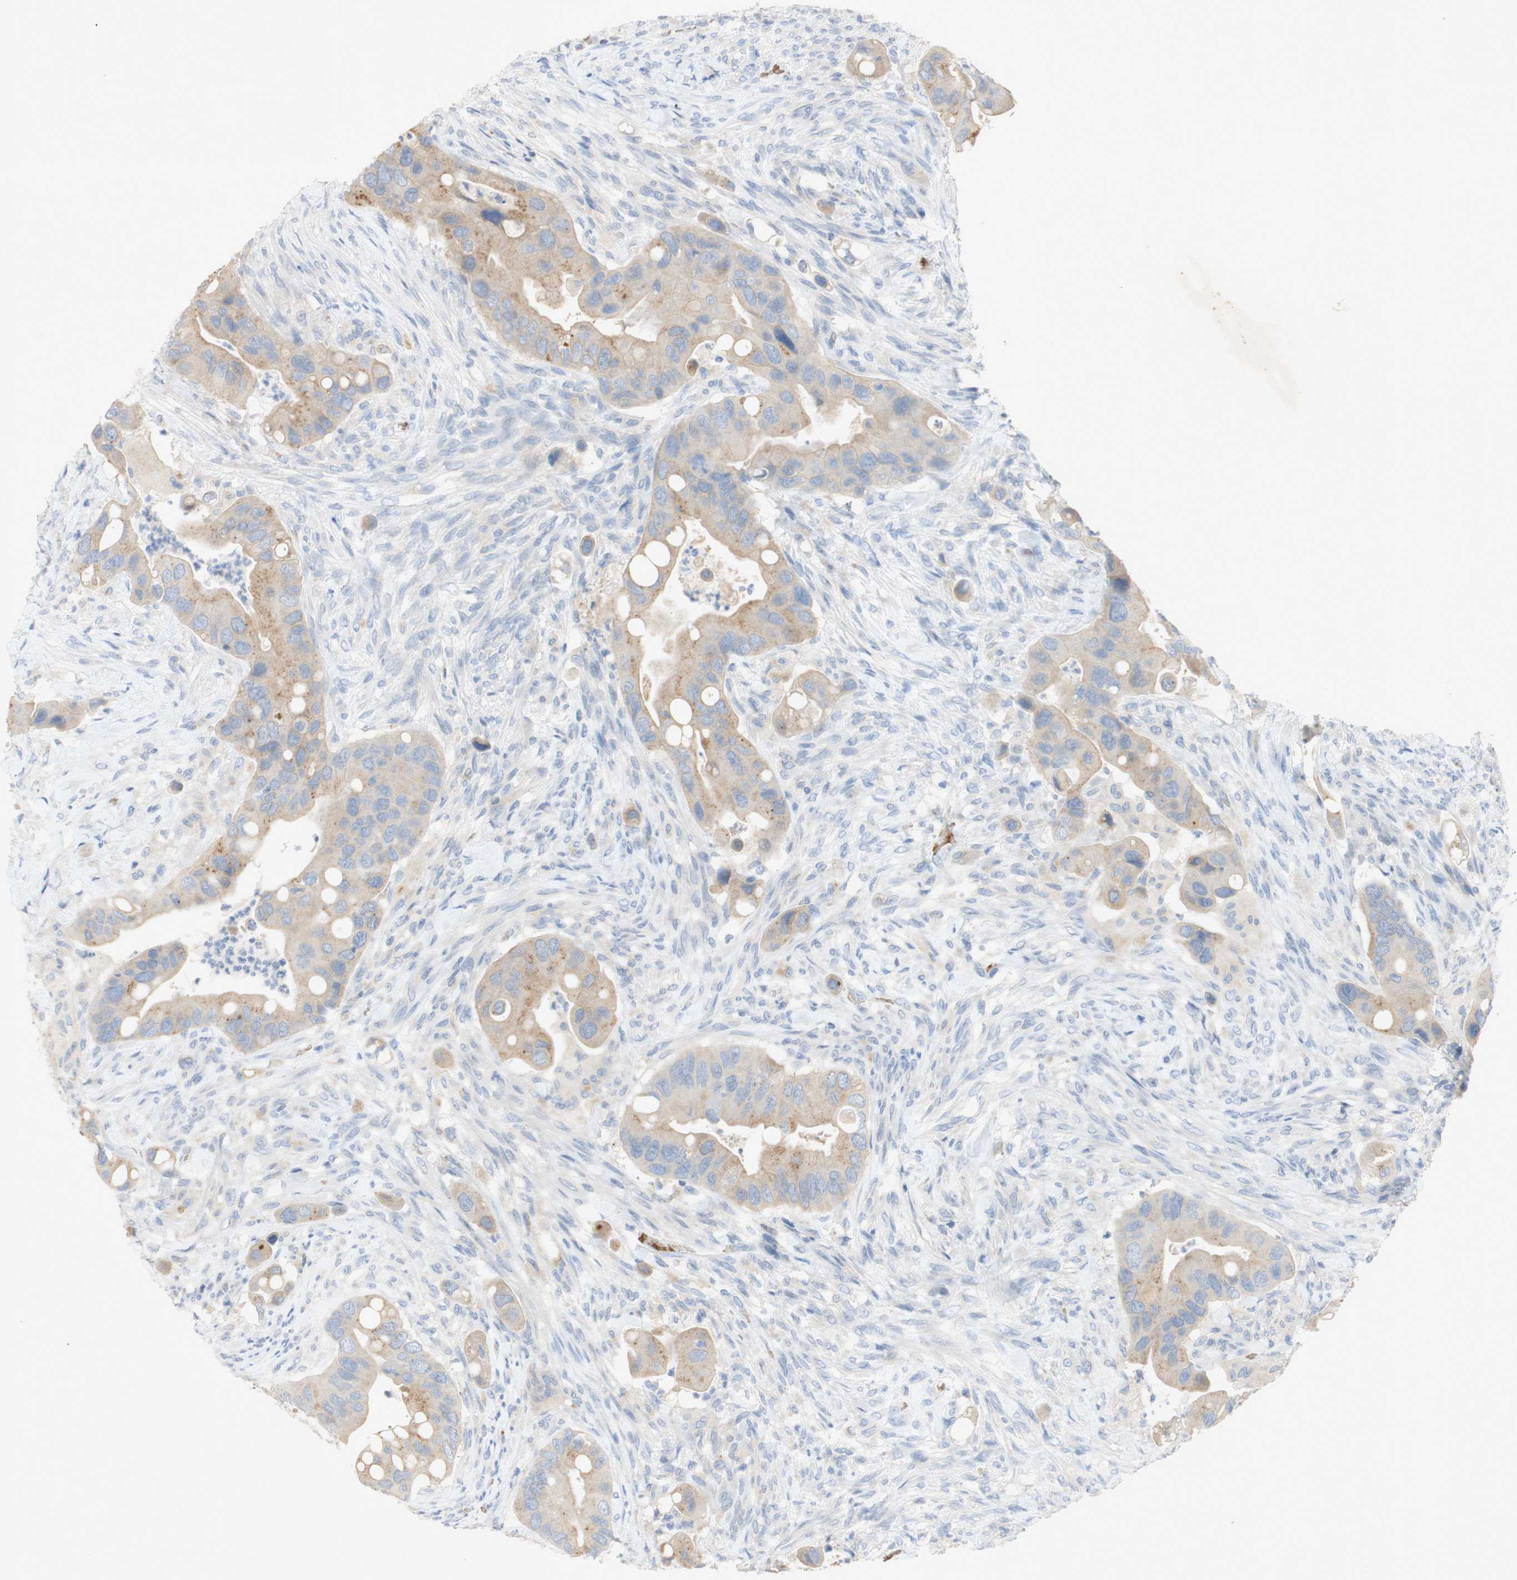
{"staining": {"intensity": "weak", "quantity": "25%-75%", "location": "cytoplasmic/membranous"}, "tissue": "colorectal cancer", "cell_type": "Tumor cells", "image_type": "cancer", "snomed": [{"axis": "morphology", "description": "Adenocarcinoma, NOS"}, {"axis": "topography", "description": "Rectum"}], "caption": "DAB immunohistochemical staining of colorectal cancer shows weak cytoplasmic/membranous protein staining in approximately 25%-75% of tumor cells.", "gene": "EPO", "patient": {"sex": "female", "age": 57}}